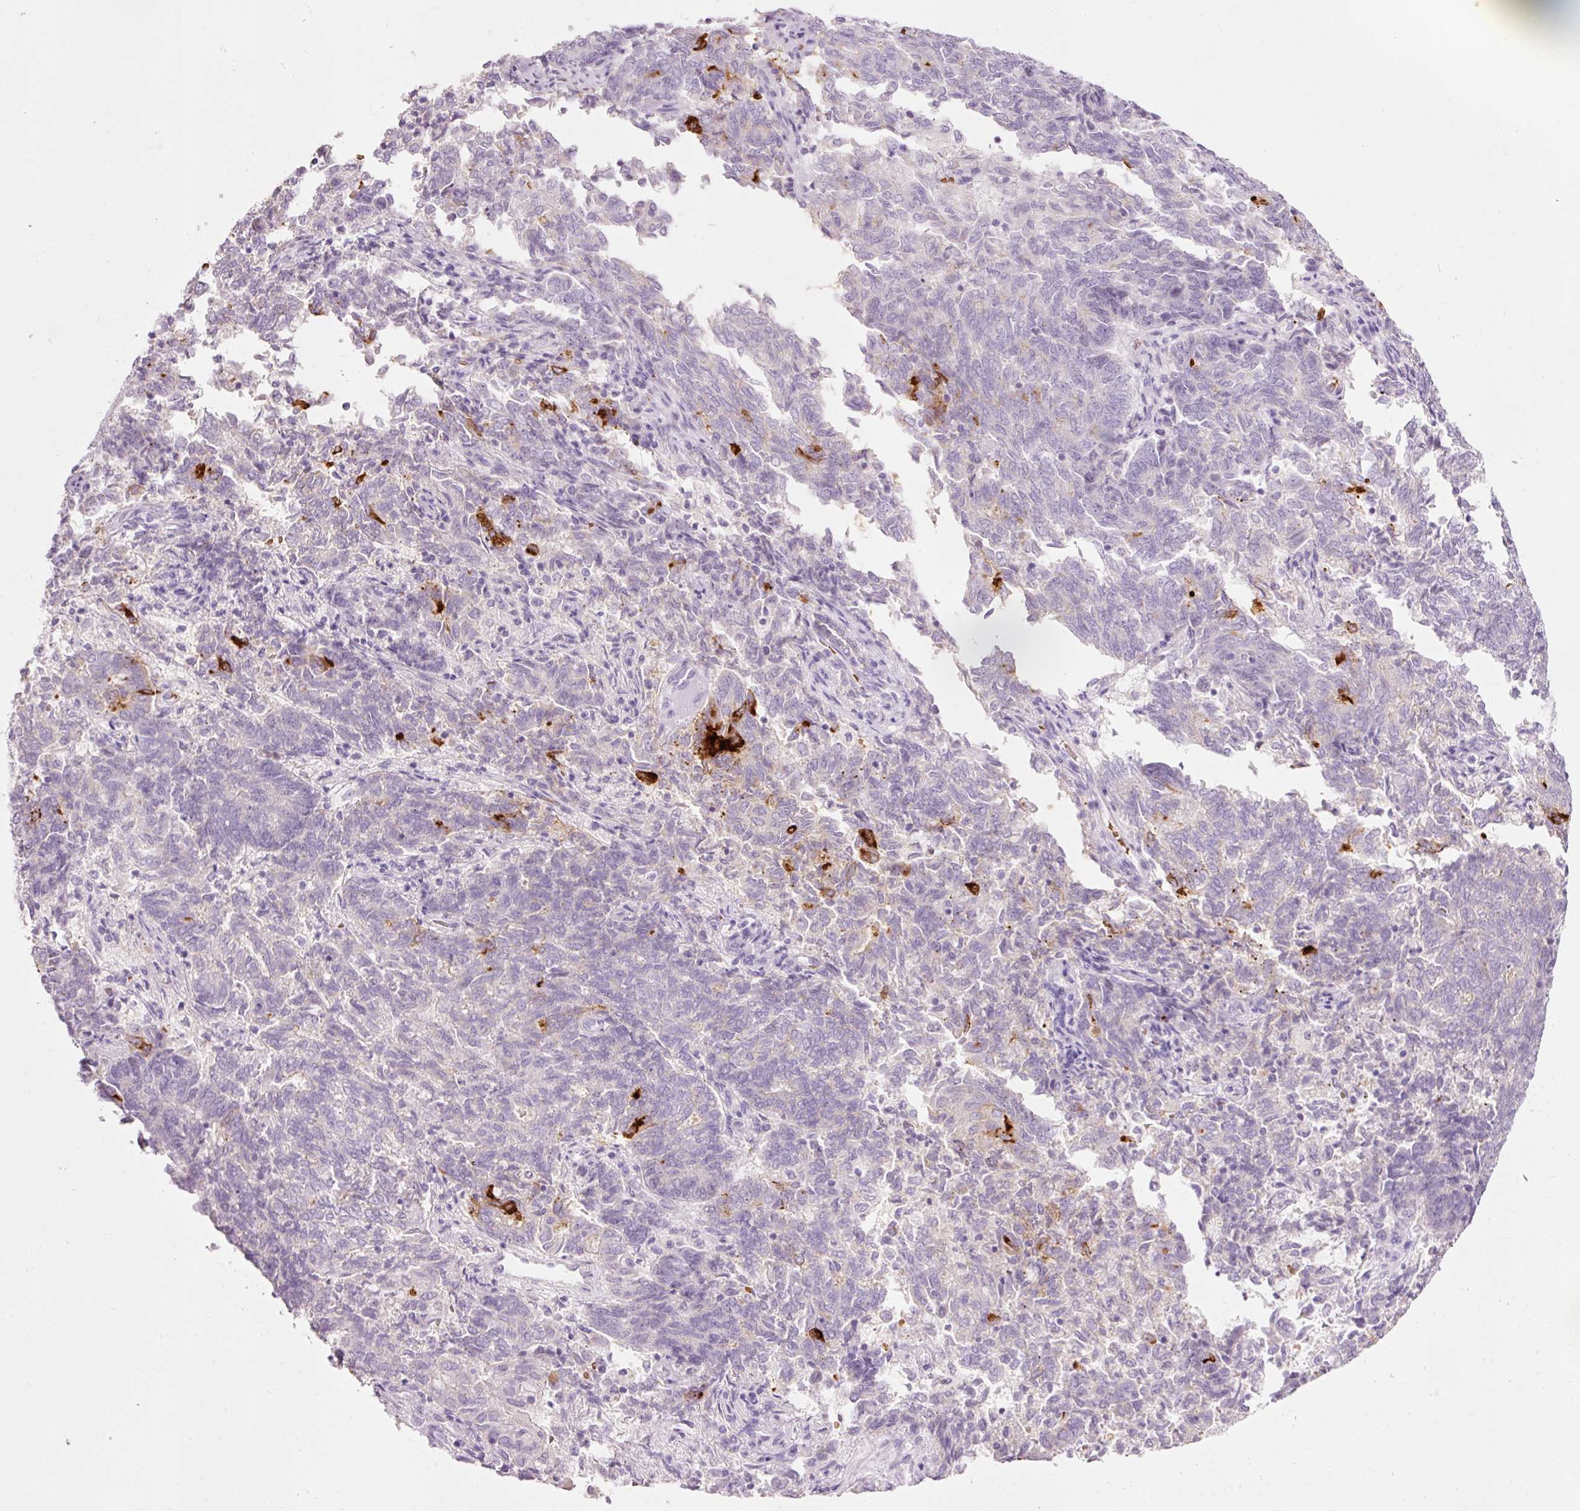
{"staining": {"intensity": "strong", "quantity": "<25%", "location": "cytoplasmic/membranous"}, "tissue": "endometrial cancer", "cell_type": "Tumor cells", "image_type": "cancer", "snomed": [{"axis": "morphology", "description": "Adenocarcinoma, NOS"}, {"axis": "topography", "description": "Endometrium"}], "caption": "Protein staining displays strong cytoplasmic/membranous staining in about <25% of tumor cells in endometrial cancer. The protein of interest is shown in brown color, while the nuclei are stained blue.", "gene": "DHRS11", "patient": {"sex": "female", "age": 80}}